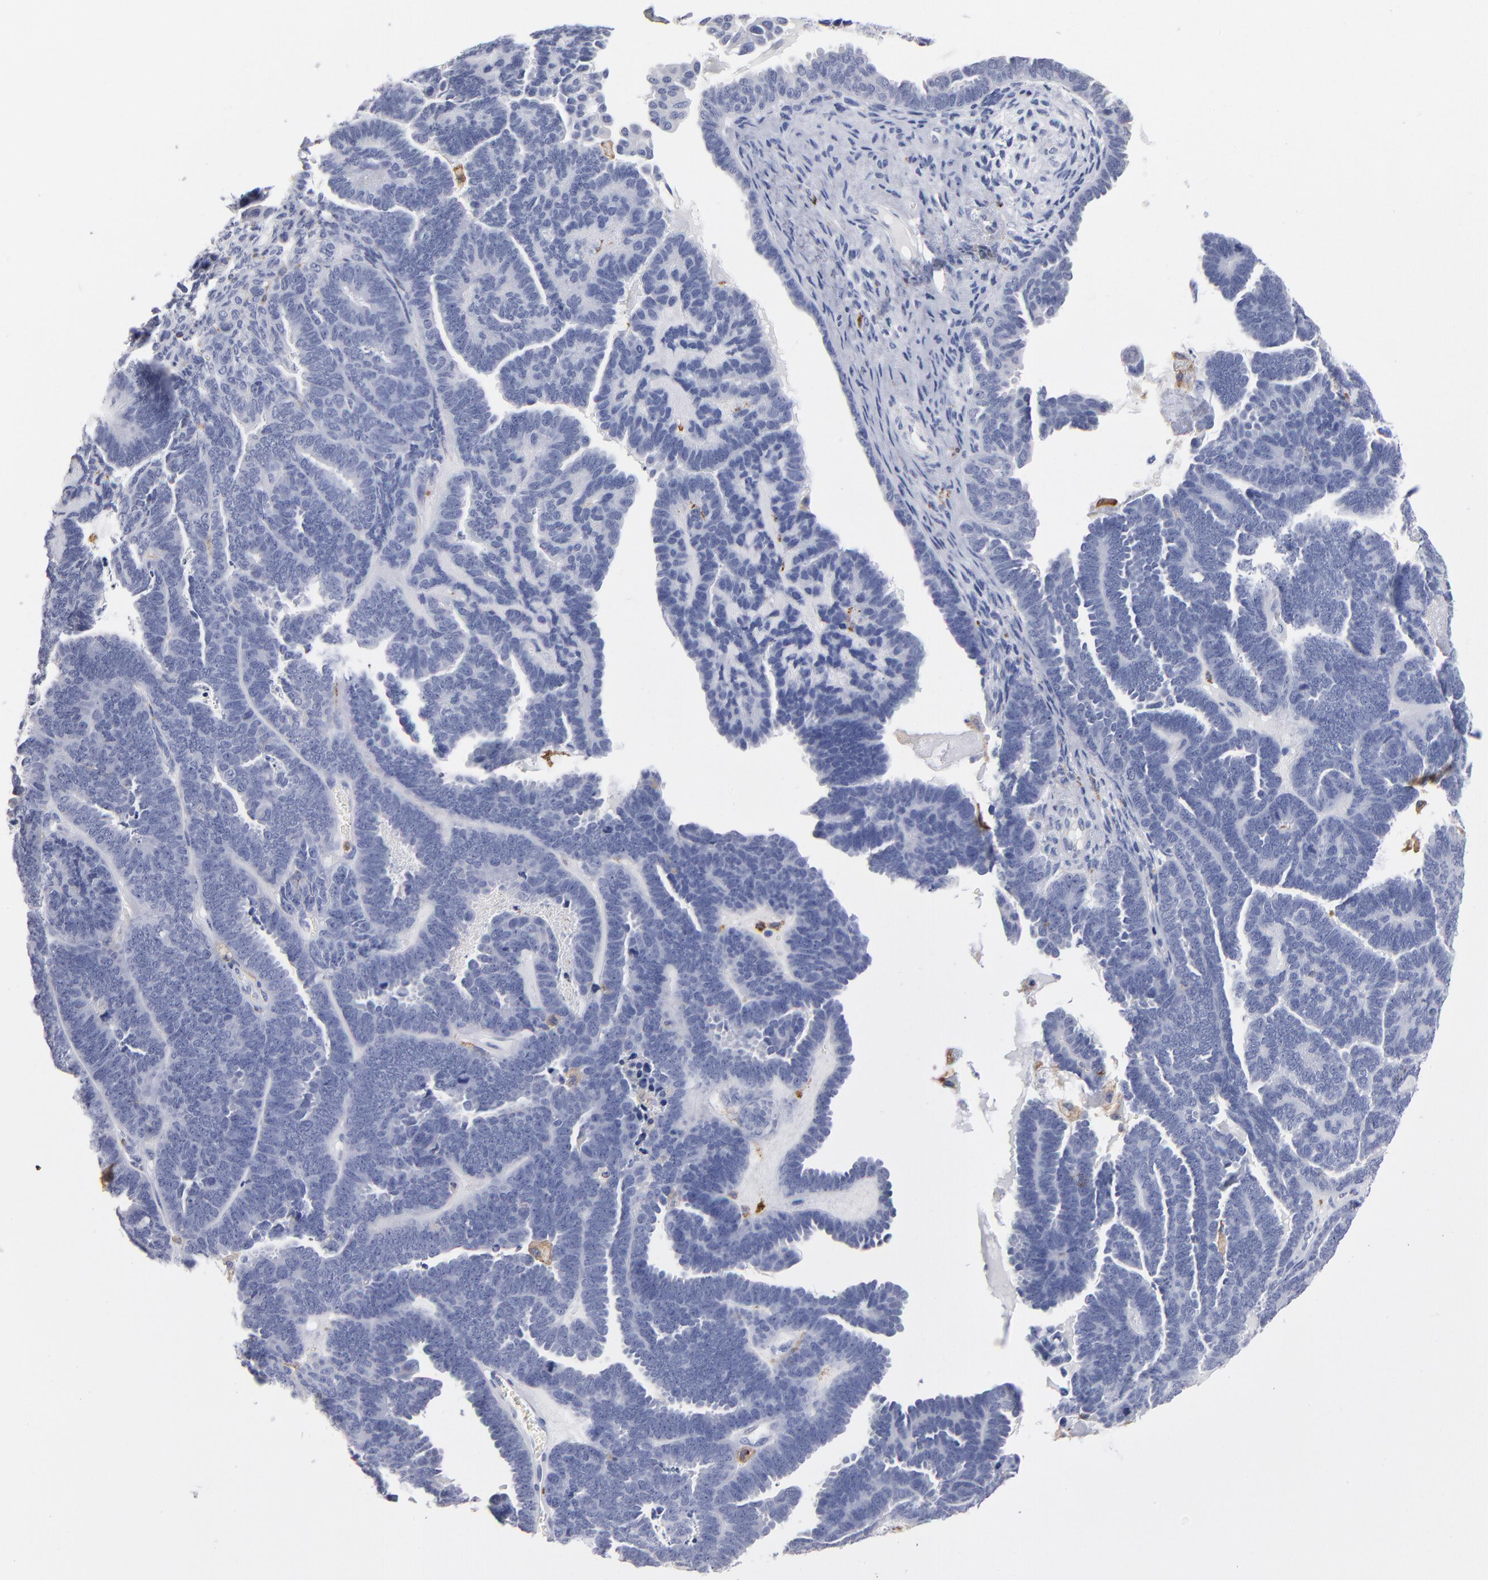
{"staining": {"intensity": "negative", "quantity": "none", "location": "none"}, "tissue": "endometrial cancer", "cell_type": "Tumor cells", "image_type": "cancer", "snomed": [{"axis": "morphology", "description": "Neoplasm, malignant, NOS"}, {"axis": "topography", "description": "Endometrium"}], "caption": "Tumor cells show no significant protein expression in malignant neoplasm (endometrial). (Brightfield microscopy of DAB immunohistochemistry (IHC) at high magnification).", "gene": "CD180", "patient": {"sex": "female", "age": 74}}